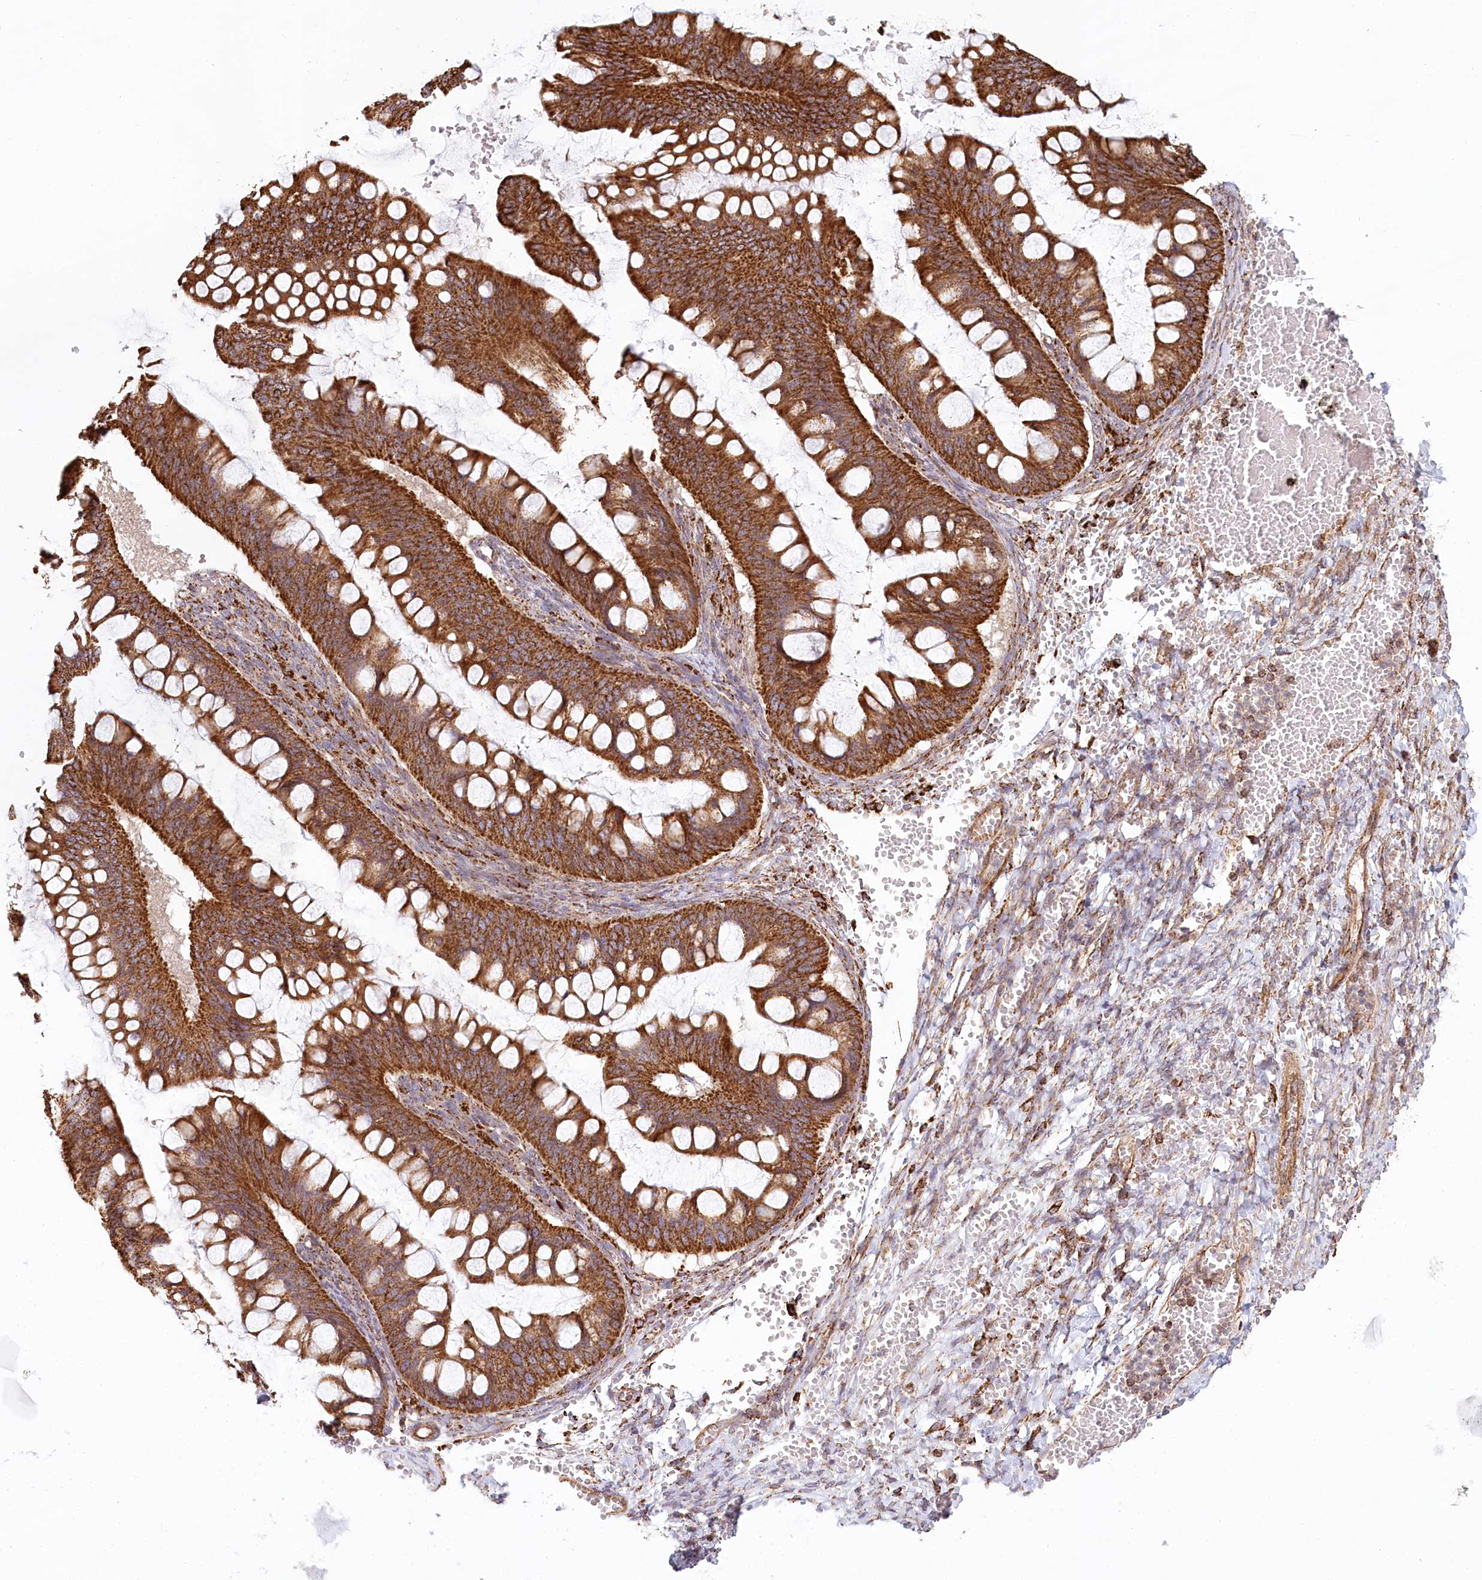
{"staining": {"intensity": "strong", "quantity": ">75%", "location": "cytoplasmic/membranous"}, "tissue": "ovarian cancer", "cell_type": "Tumor cells", "image_type": "cancer", "snomed": [{"axis": "morphology", "description": "Cystadenocarcinoma, mucinous, NOS"}, {"axis": "topography", "description": "Ovary"}], "caption": "A brown stain shows strong cytoplasmic/membranous positivity of a protein in ovarian cancer (mucinous cystadenocarcinoma) tumor cells. (DAB (3,3'-diaminobenzidine) IHC with brightfield microscopy, high magnification).", "gene": "UMPS", "patient": {"sex": "female", "age": 73}}